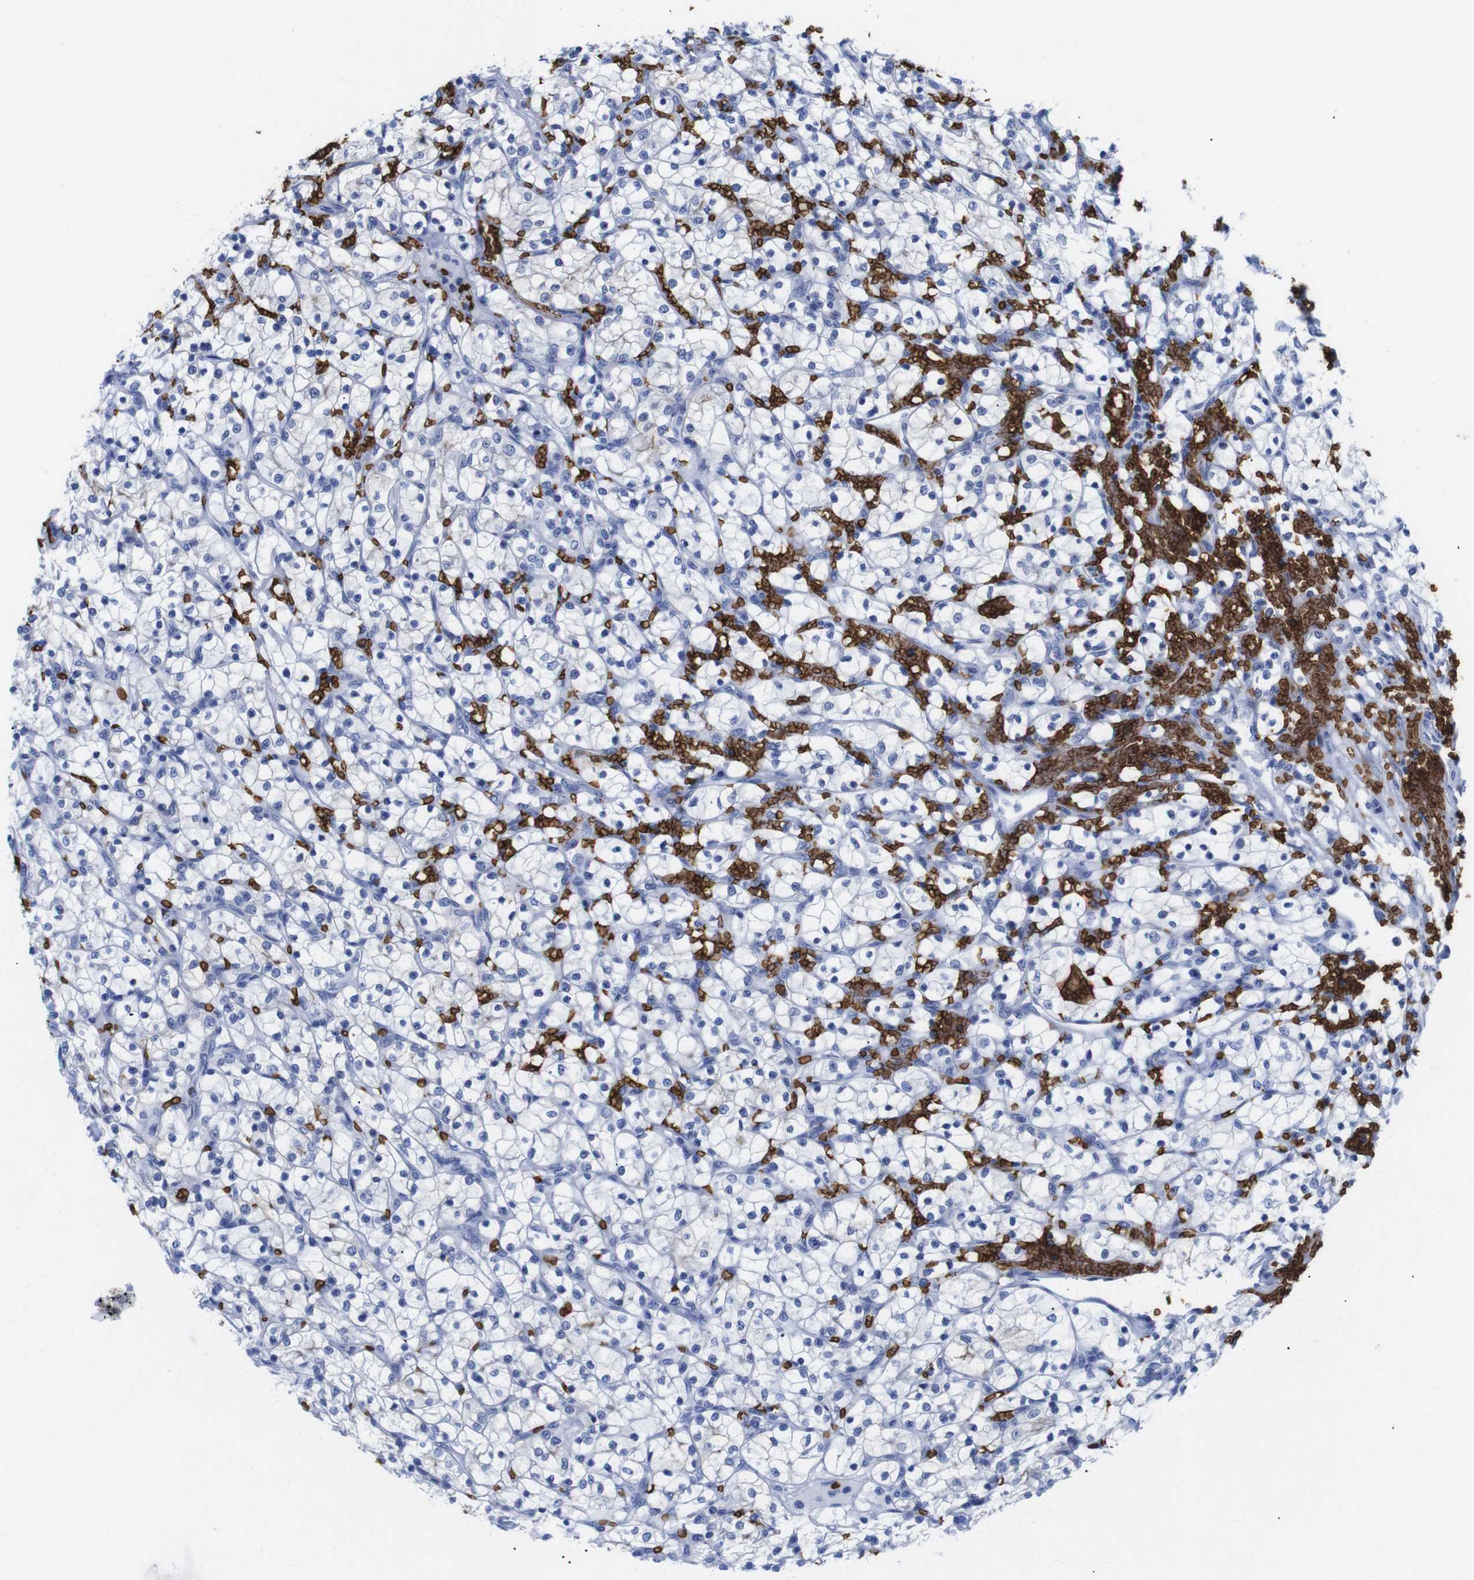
{"staining": {"intensity": "negative", "quantity": "none", "location": "none"}, "tissue": "renal cancer", "cell_type": "Tumor cells", "image_type": "cancer", "snomed": [{"axis": "morphology", "description": "Adenocarcinoma, NOS"}, {"axis": "topography", "description": "Kidney"}], "caption": "High magnification brightfield microscopy of renal cancer (adenocarcinoma) stained with DAB (brown) and counterstained with hematoxylin (blue): tumor cells show no significant staining. The staining was performed using DAB to visualize the protein expression in brown, while the nuclei were stained in blue with hematoxylin (Magnification: 20x).", "gene": "S1PR2", "patient": {"sex": "female", "age": 69}}